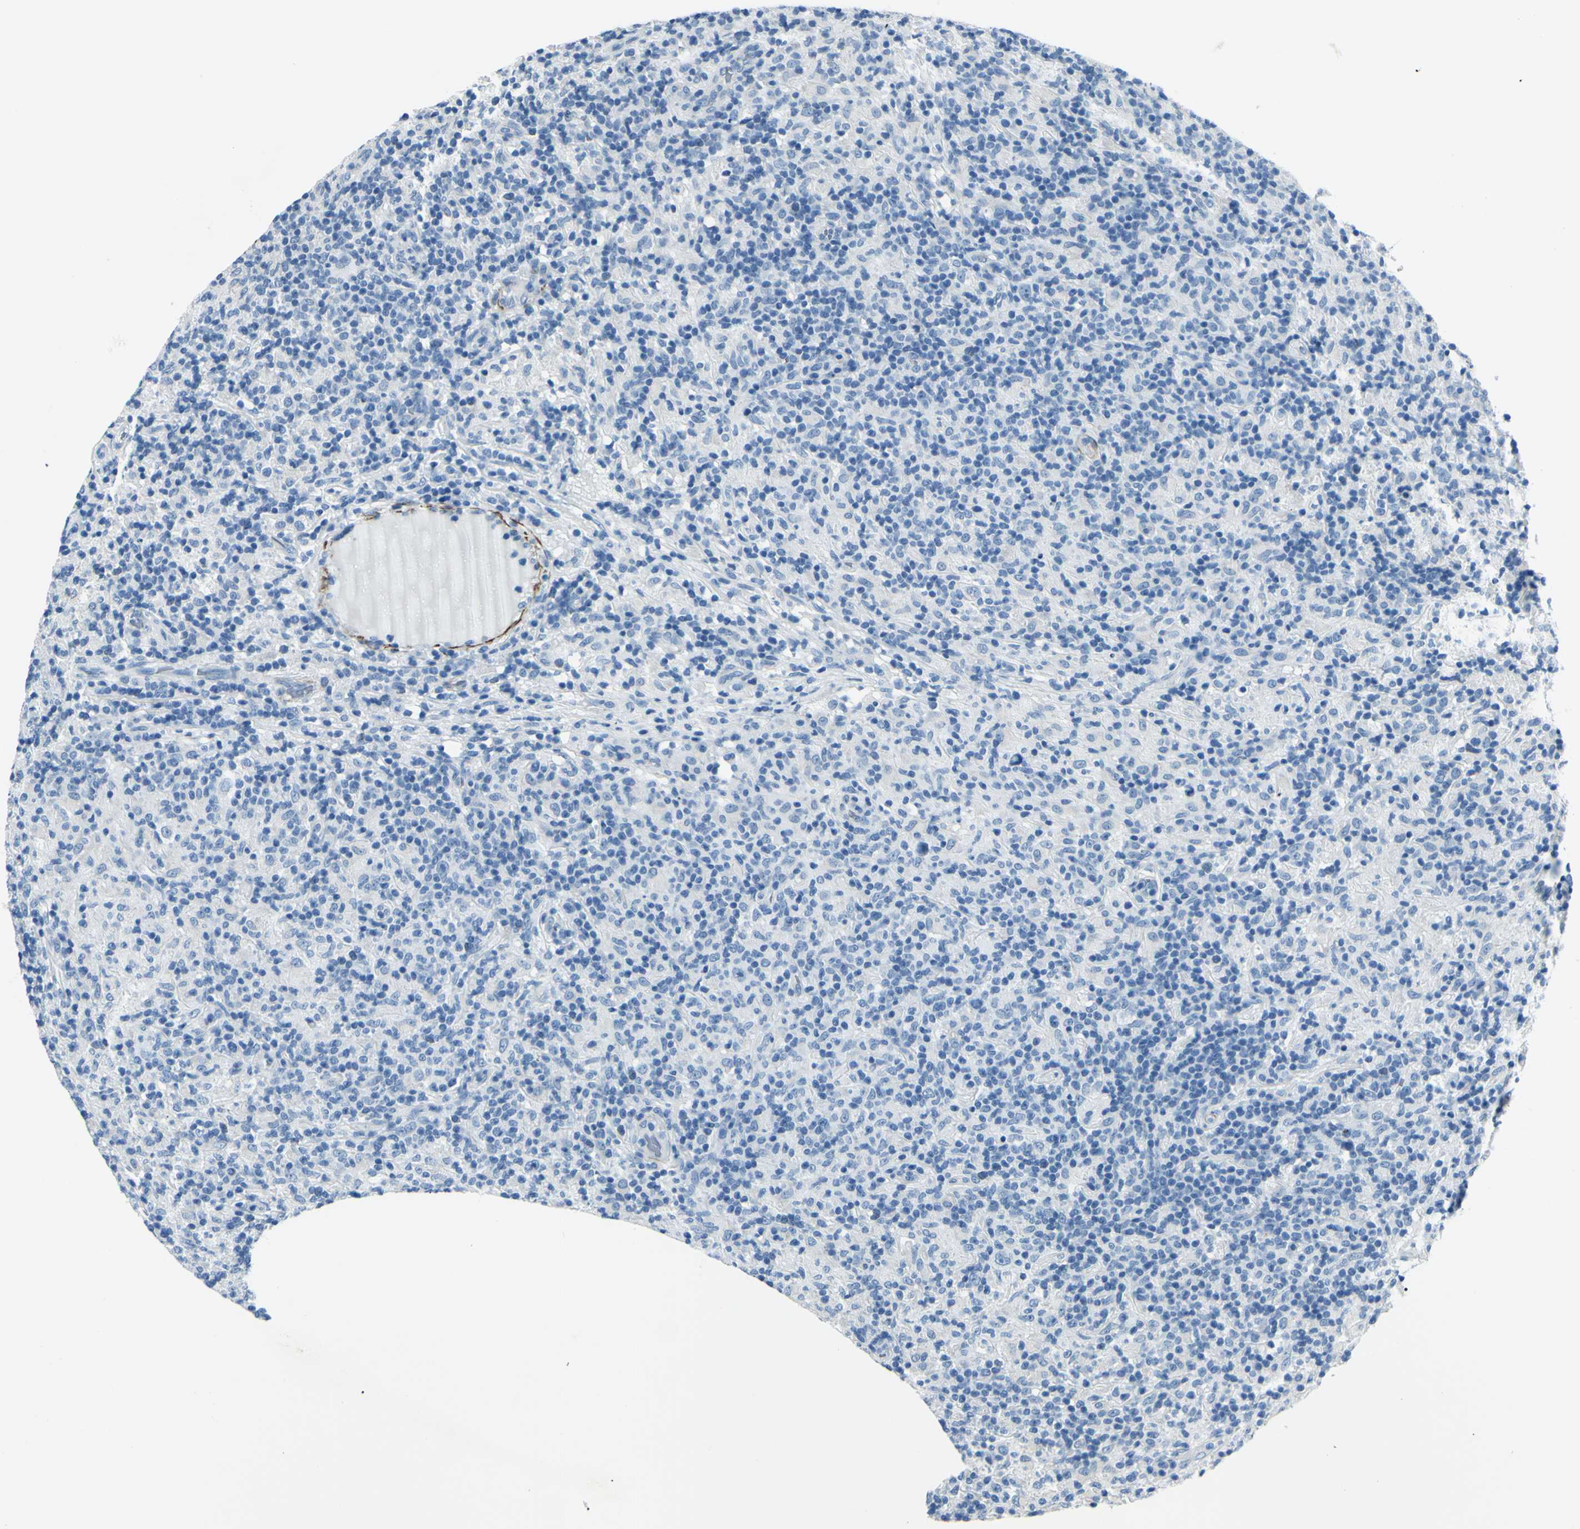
{"staining": {"intensity": "negative", "quantity": "none", "location": "none"}, "tissue": "lymphoma", "cell_type": "Tumor cells", "image_type": "cancer", "snomed": [{"axis": "morphology", "description": "Hodgkin's disease, NOS"}, {"axis": "topography", "description": "Lymph node"}], "caption": "Immunohistochemistry (IHC) micrograph of neoplastic tissue: human lymphoma stained with DAB shows no significant protein positivity in tumor cells.", "gene": "CDH15", "patient": {"sex": "male", "age": 70}}